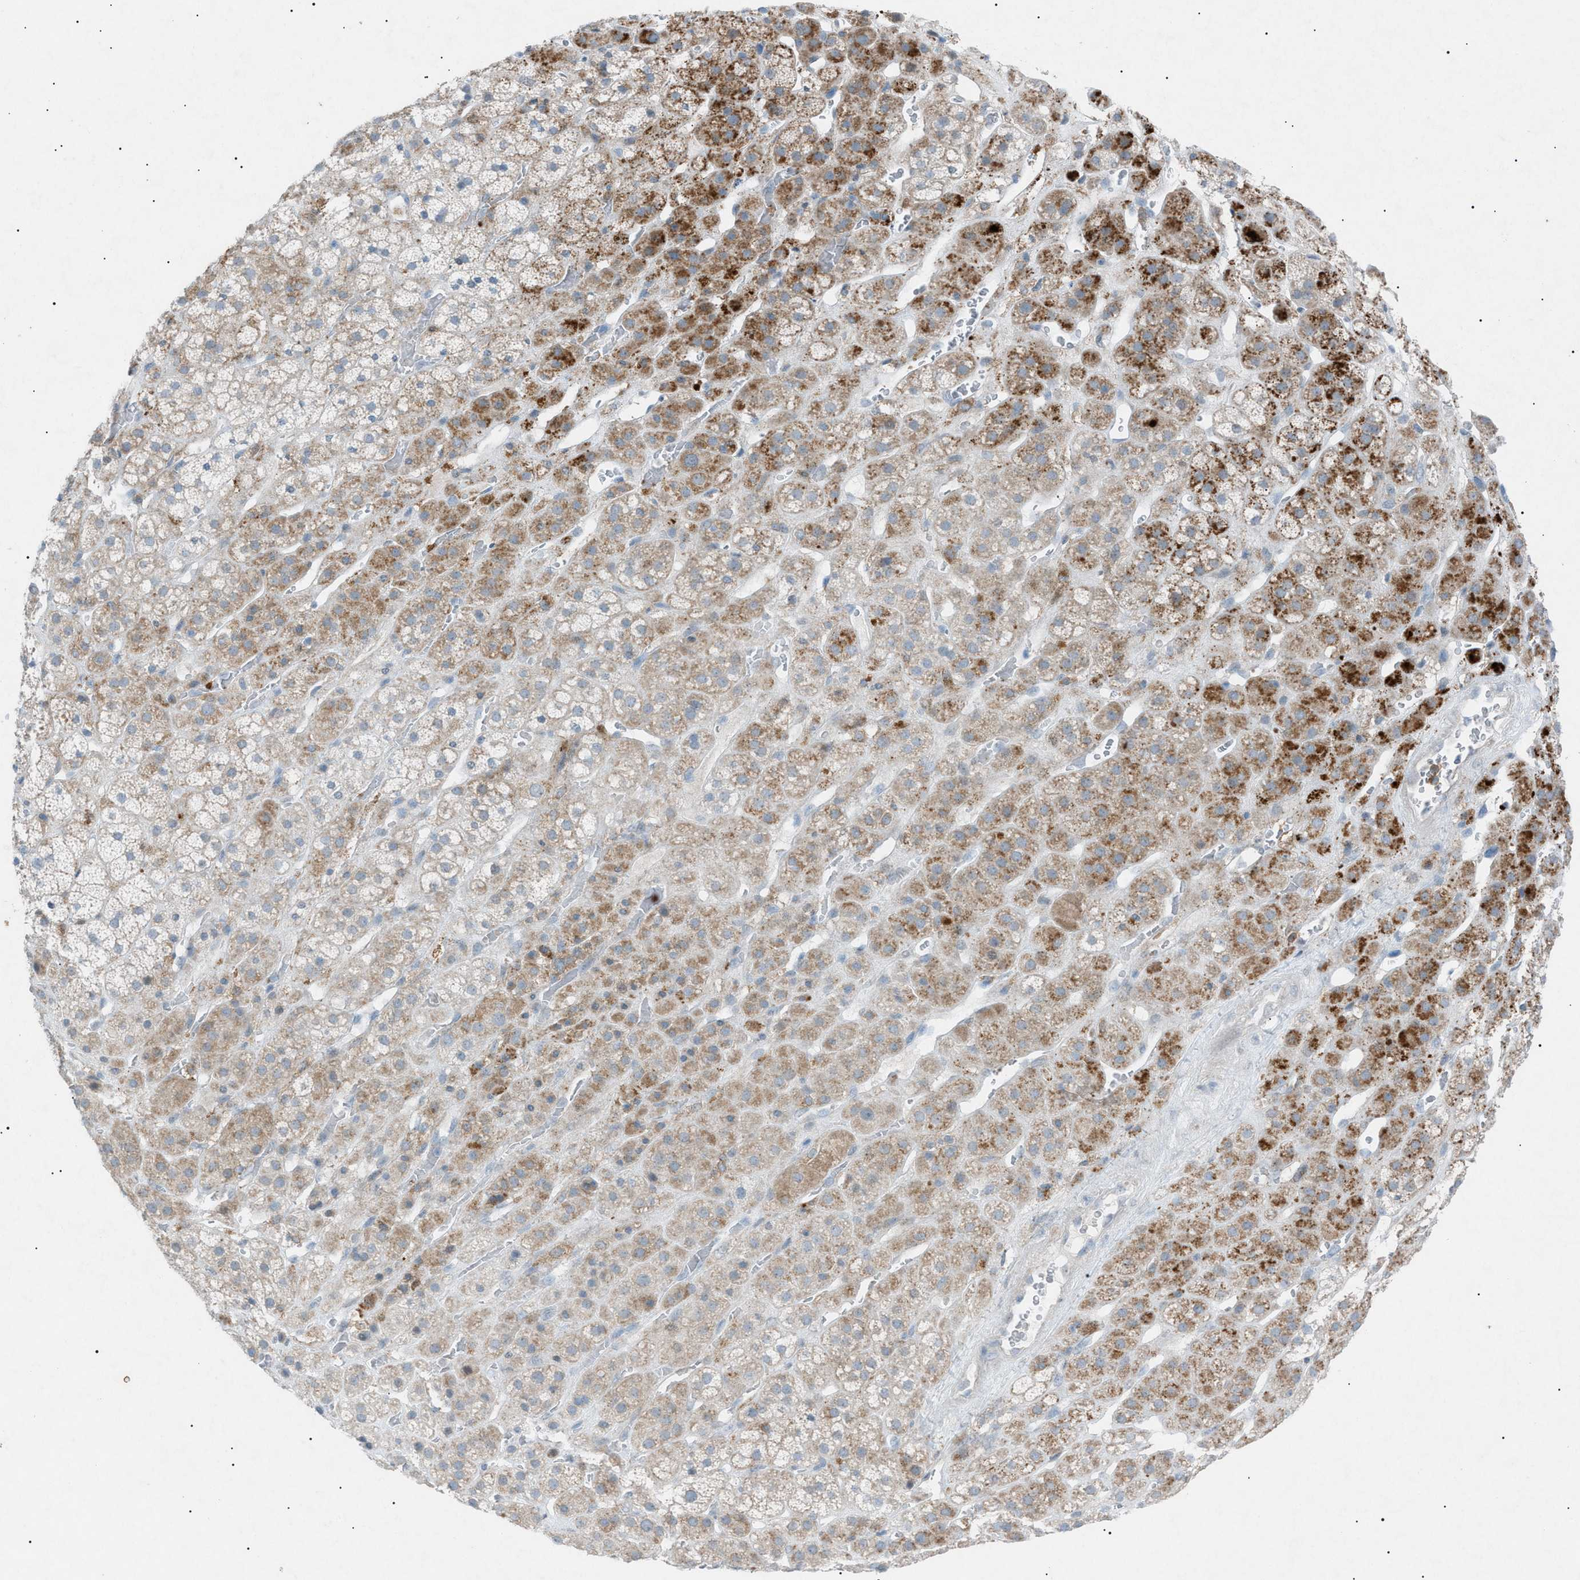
{"staining": {"intensity": "moderate", "quantity": ">75%", "location": "cytoplasmic/membranous"}, "tissue": "adrenal gland", "cell_type": "Glandular cells", "image_type": "normal", "snomed": [{"axis": "morphology", "description": "Normal tissue, NOS"}, {"axis": "topography", "description": "Adrenal gland"}], "caption": "Immunohistochemistry micrograph of unremarkable human adrenal gland stained for a protein (brown), which demonstrates medium levels of moderate cytoplasmic/membranous expression in approximately >75% of glandular cells.", "gene": "BTK", "patient": {"sex": "male", "age": 56}}